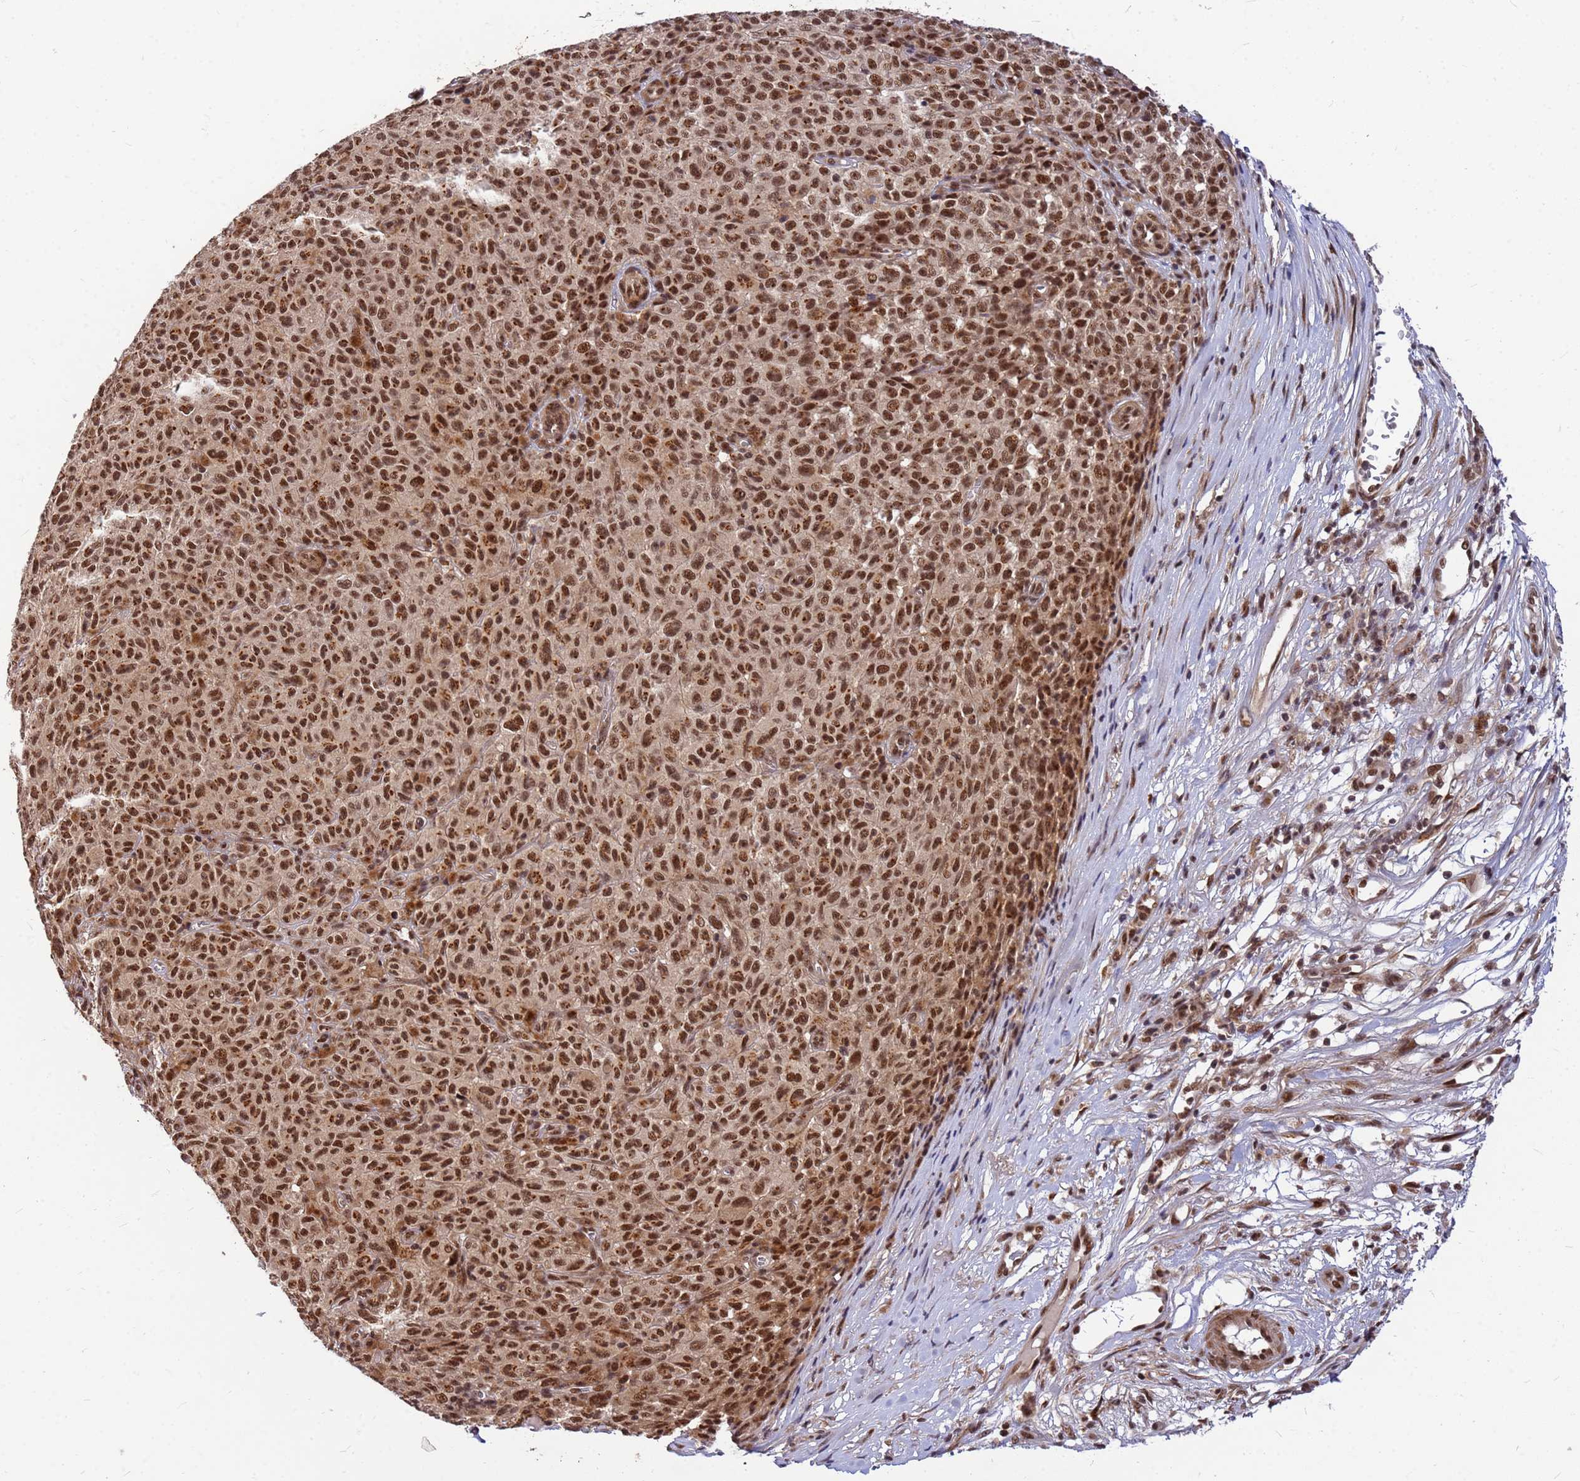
{"staining": {"intensity": "strong", "quantity": ">75%", "location": "cytoplasmic/membranous,nuclear"}, "tissue": "melanoma", "cell_type": "Tumor cells", "image_type": "cancer", "snomed": [{"axis": "morphology", "description": "Malignant melanoma, NOS"}, {"axis": "topography", "description": "Skin"}], "caption": "About >75% of tumor cells in malignant melanoma display strong cytoplasmic/membranous and nuclear protein expression as visualized by brown immunohistochemical staining.", "gene": "NCBP2", "patient": {"sex": "female", "age": 82}}